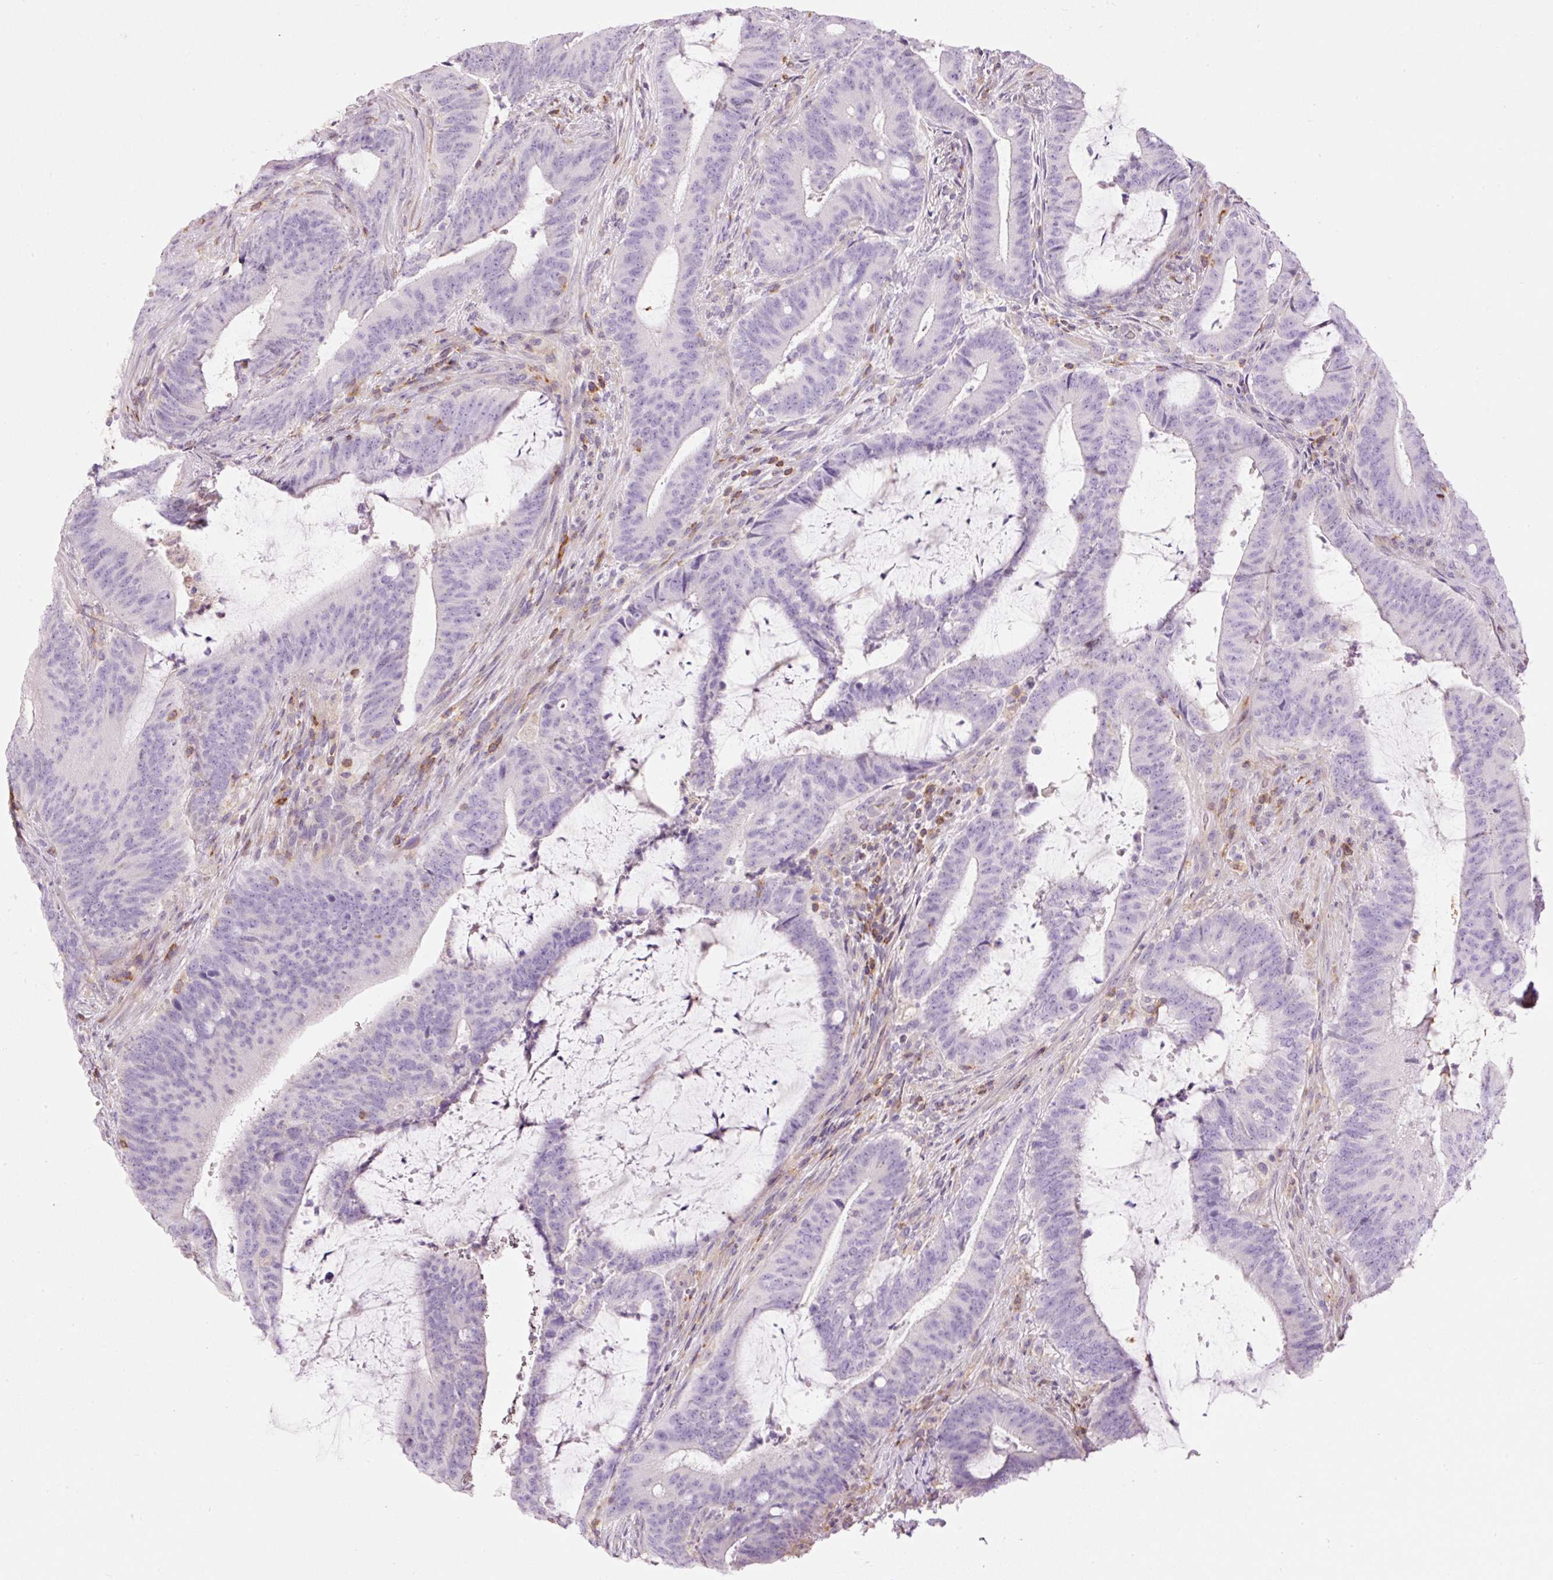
{"staining": {"intensity": "negative", "quantity": "none", "location": "none"}, "tissue": "colorectal cancer", "cell_type": "Tumor cells", "image_type": "cancer", "snomed": [{"axis": "morphology", "description": "Adenocarcinoma, NOS"}, {"axis": "topography", "description": "Colon"}], "caption": "This is an immunohistochemistry image of colorectal cancer (adenocarcinoma). There is no staining in tumor cells.", "gene": "DOK6", "patient": {"sex": "female", "age": 43}}